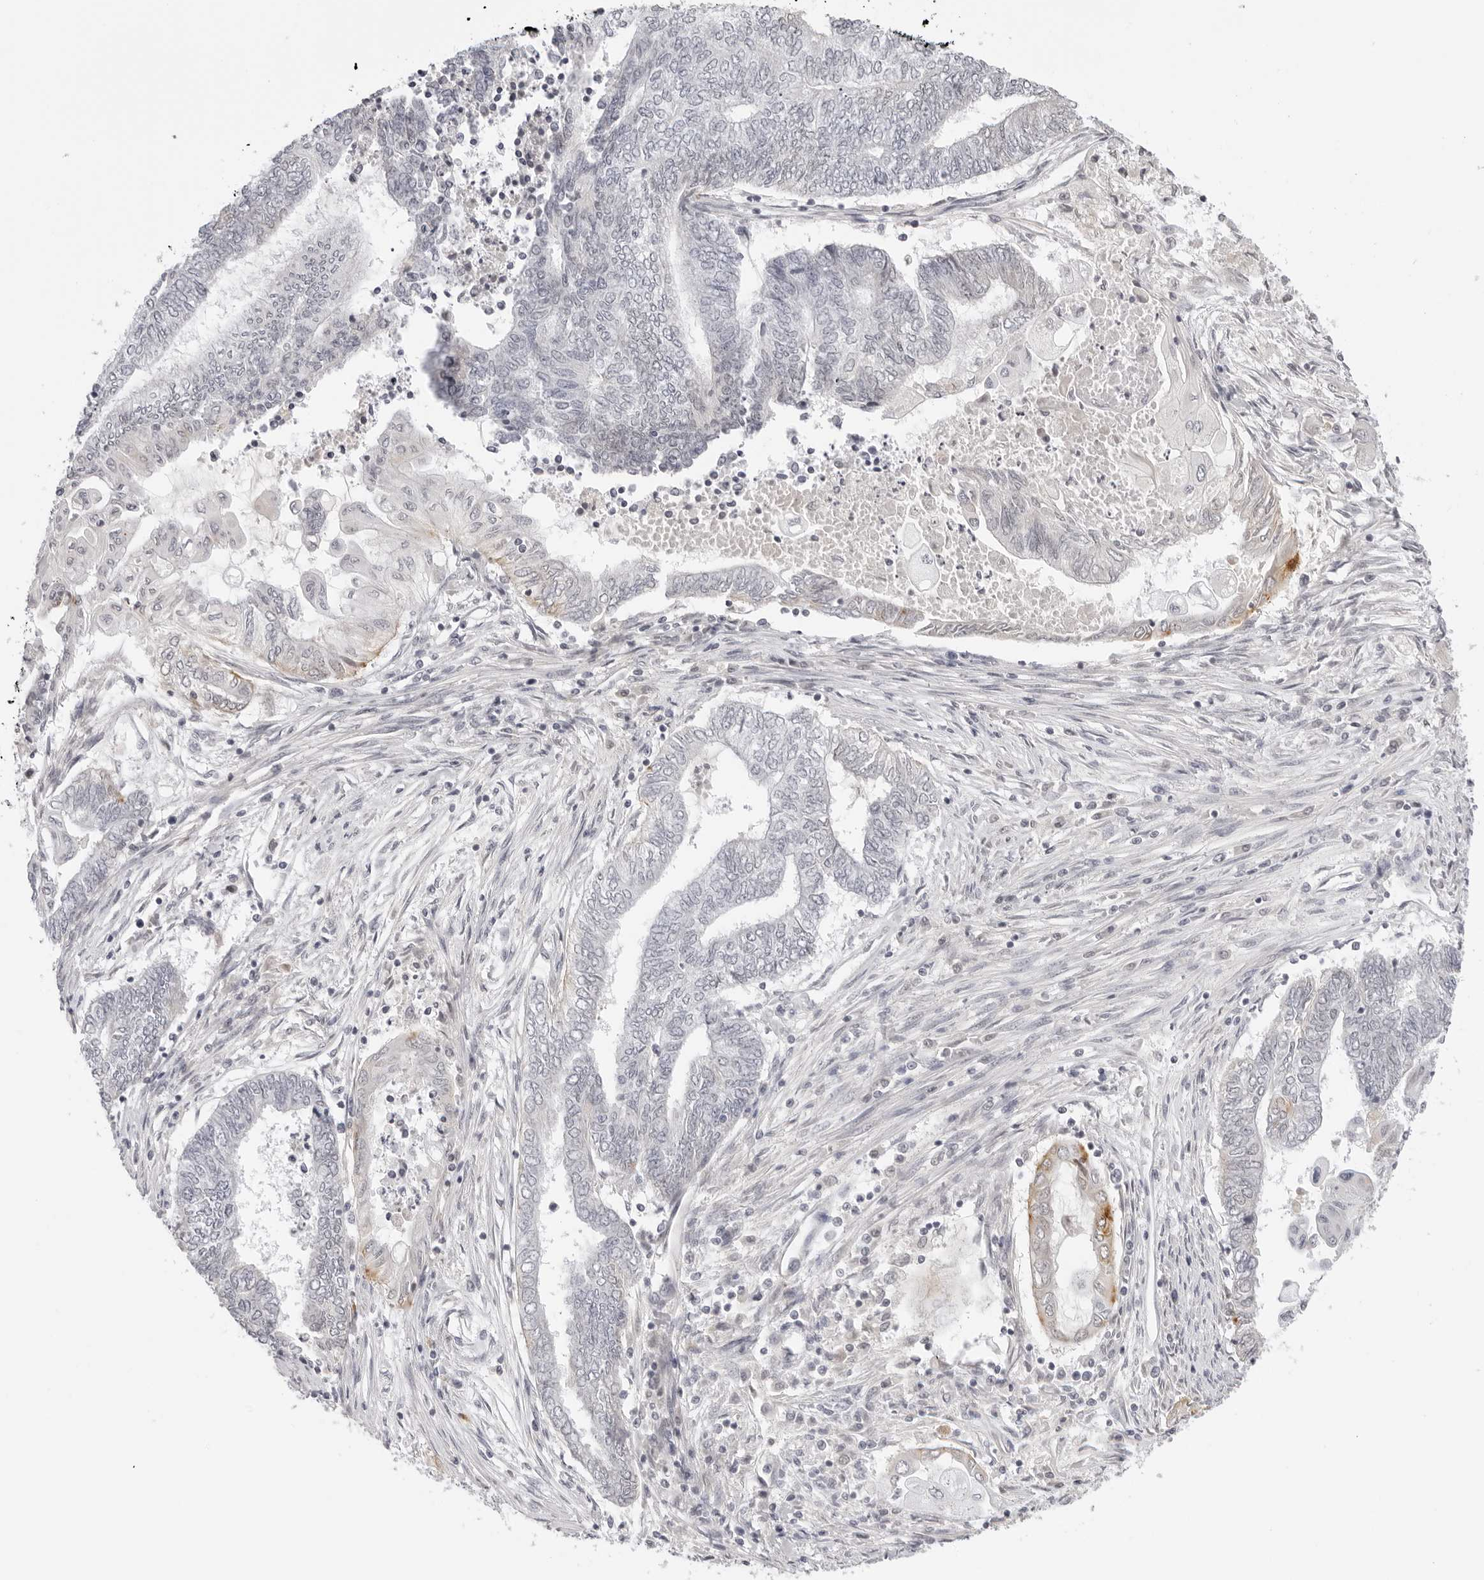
{"staining": {"intensity": "moderate", "quantity": "<25%", "location": "cytoplasmic/membranous"}, "tissue": "endometrial cancer", "cell_type": "Tumor cells", "image_type": "cancer", "snomed": [{"axis": "morphology", "description": "Adenocarcinoma, NOS"}, {"axis": "topography", "description": "Uterus"}, {"axis": "topography", "description": "Endometrium"}], "caption": "DAB (3,3'-diaminobenzidine) immunohistochemical staining of human endometrial cancer (adenocarcinoma) shows moderate cytoplasmic/membranous protein staining in approximately <25% of tumor cells.", "gene": "STRADB", "patient": {"sex": "female", "age": 70}}